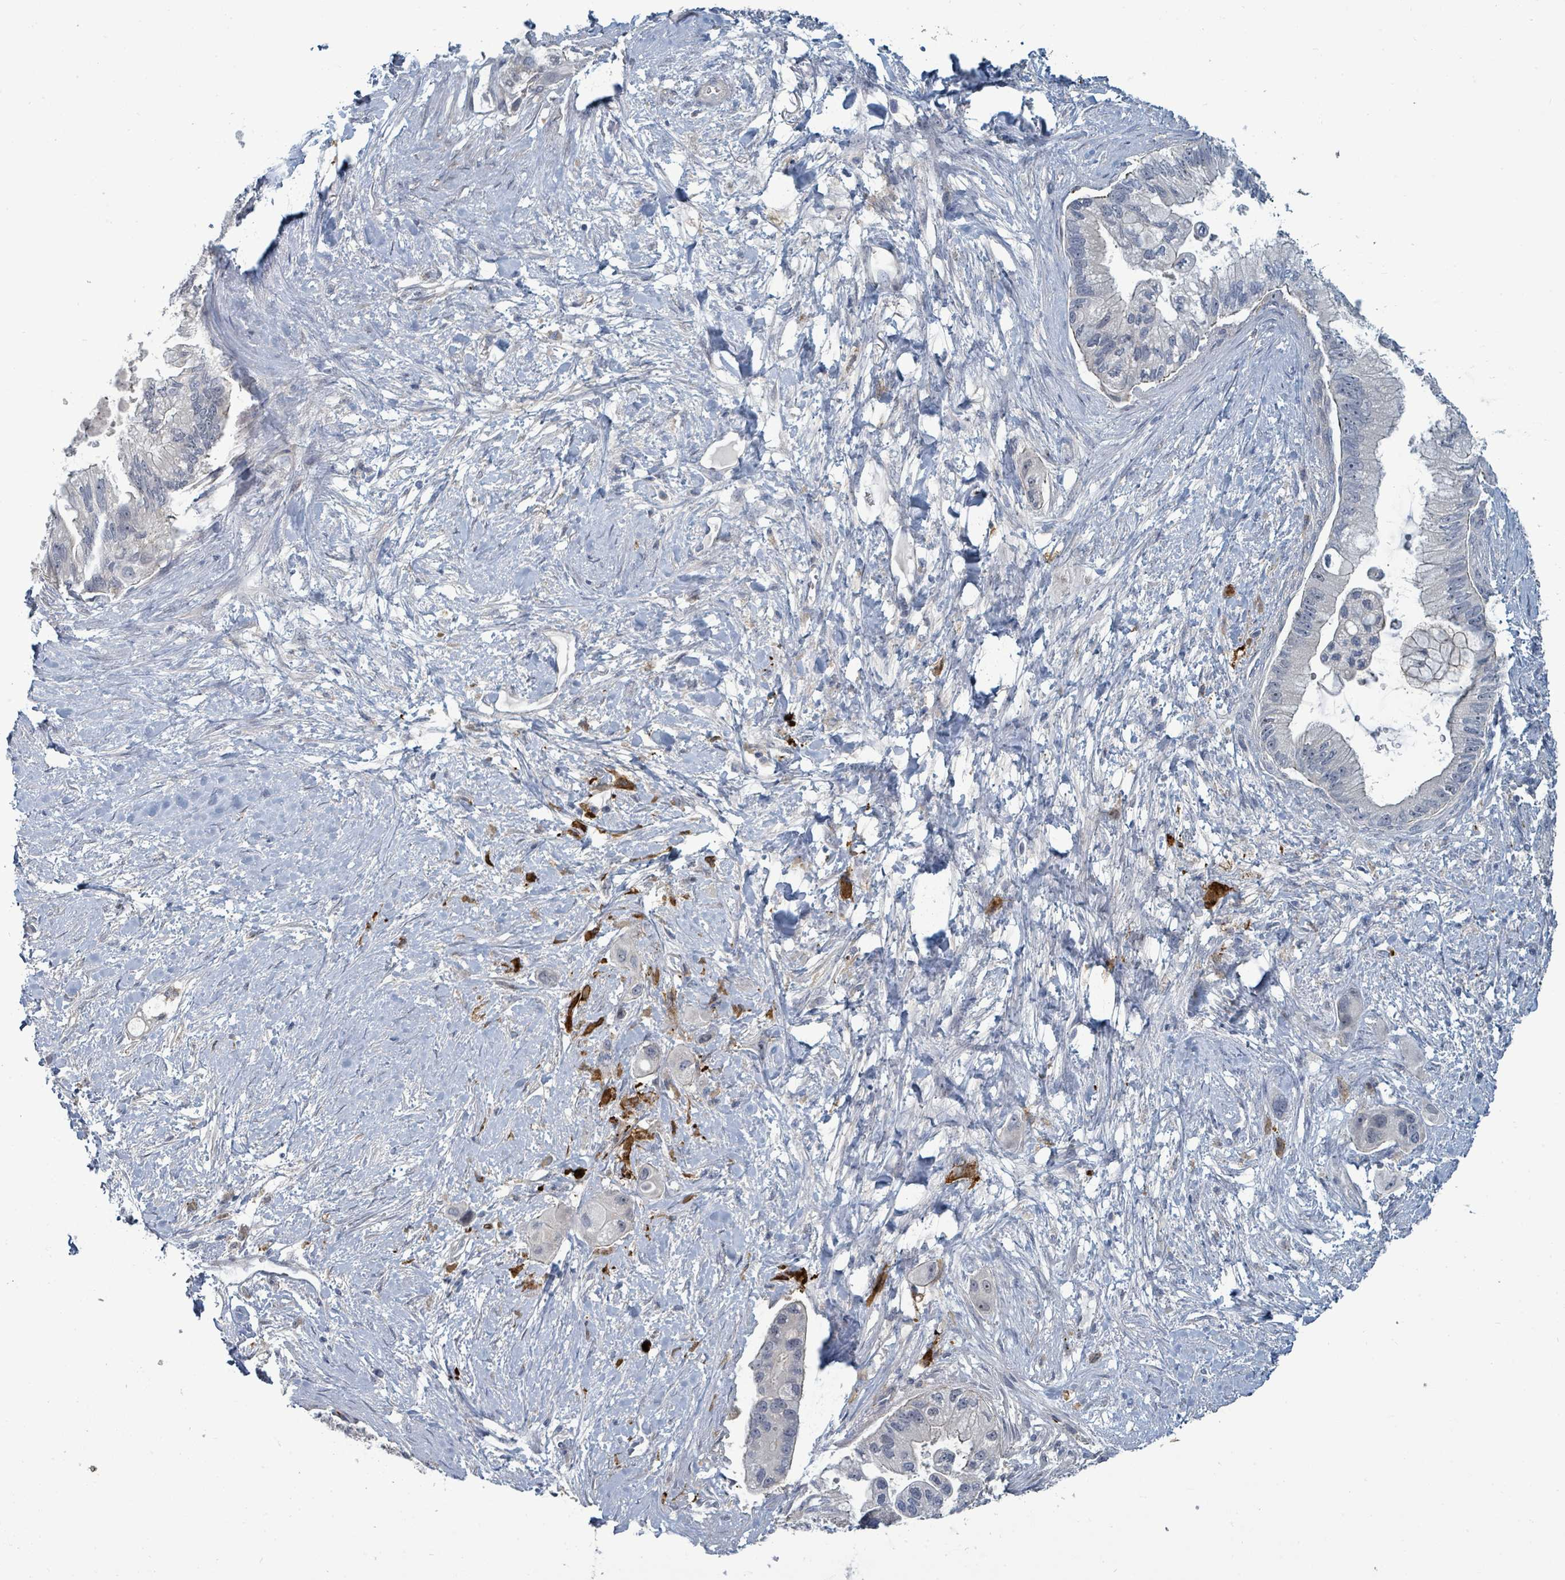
{"staining": {"intensity": "negative", "quantity": "none", "location": "none"}, "tissue": "pancreatic cancer", "cell_type": "Tumor cells", "image_type": "cancer", "snomed": [{"axis": "morphology", "description": "Adenocarcinoma, NOS"}, {"axis": "topography", "description": "Pancreas"}], "caption": "There is no significant expression in tumor cells of adenocarcinoma (pancreatic). (Immunohistochemistry, brightfield microscopy, high magnification).", "gene": "TRDMT1", "patient": {"sex": "male", "age": 57}}